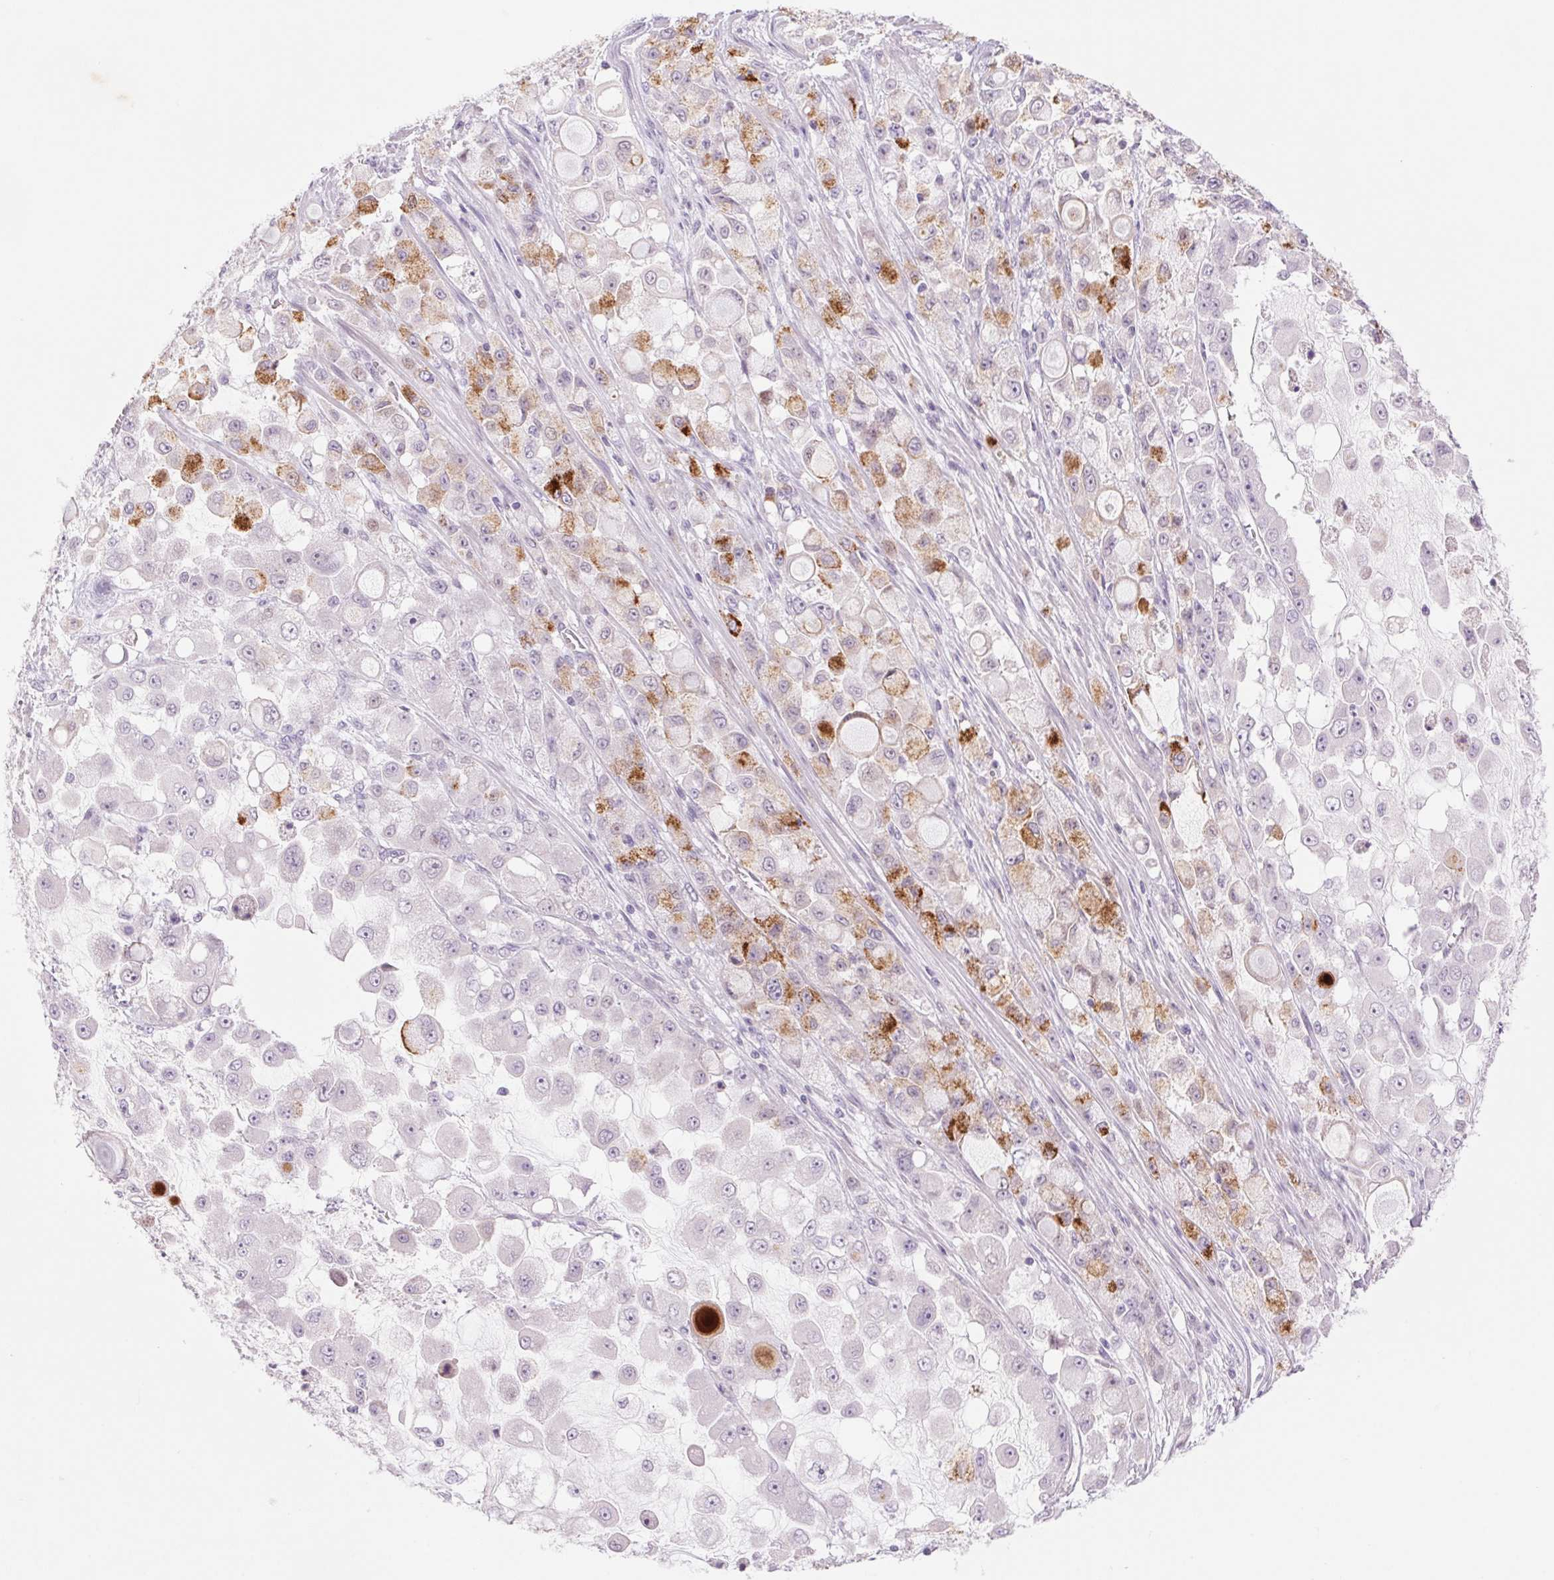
{"staining": {"intensity": "strong", "quantity": "<25%", "location": "cytoplasmic/membranous"}, "tissue": "stomach cancer", "cell_type": "Tumor cells", "image_type": "cancer", "snomed": [{"axis": "morphology", "description": "Adenocarcinoma, NOS"}, {"axis": "topography", "description": "Stomach"}], "caption": "An image showing strong cytoplasmic/membranous expression in about <25% of tumor cells in stomach cancer, as visualized by brown immunohistochemical staining.", "gene": "KRT1", "patient": {"sex": "female", "age": 76}}